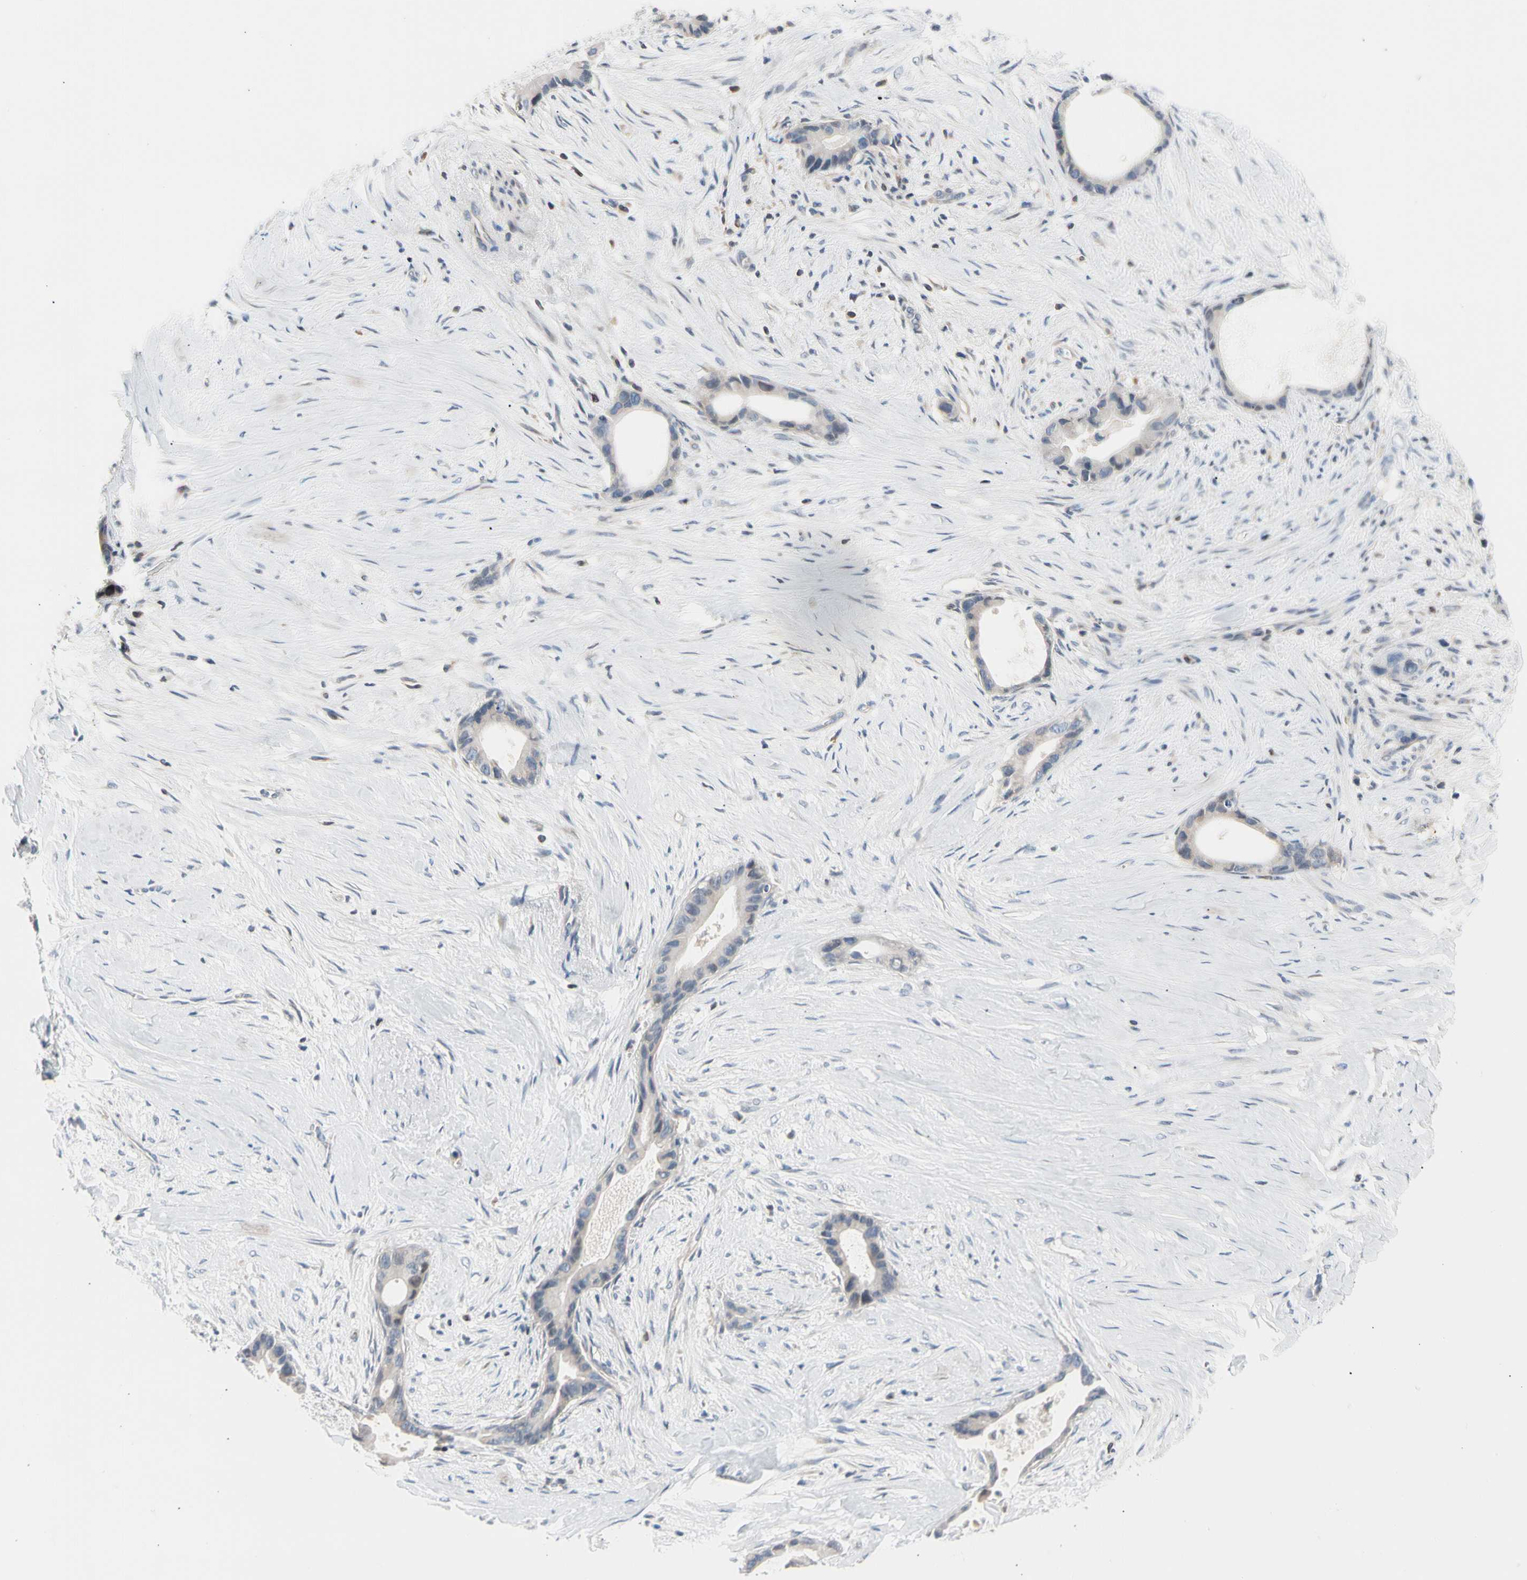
{"staining": {"intensity": "negative", "quantity": "none", "location": "none"}, "tissue": "liver cancer", "cell_type": "Tumor cells", "image_type": "cancer", "snomed": [{"axis": "morphology", "description": "Cholangiocarcinoma"}, {"axis": "topography", "description": "Liver"}], "caption": "An IHC photomicrograph of liver cancer is shown. There is no staining in tumor cells of liver cancer.", "gene": "MAP3K3", "patient": {"sex": "female", "age": 55}}